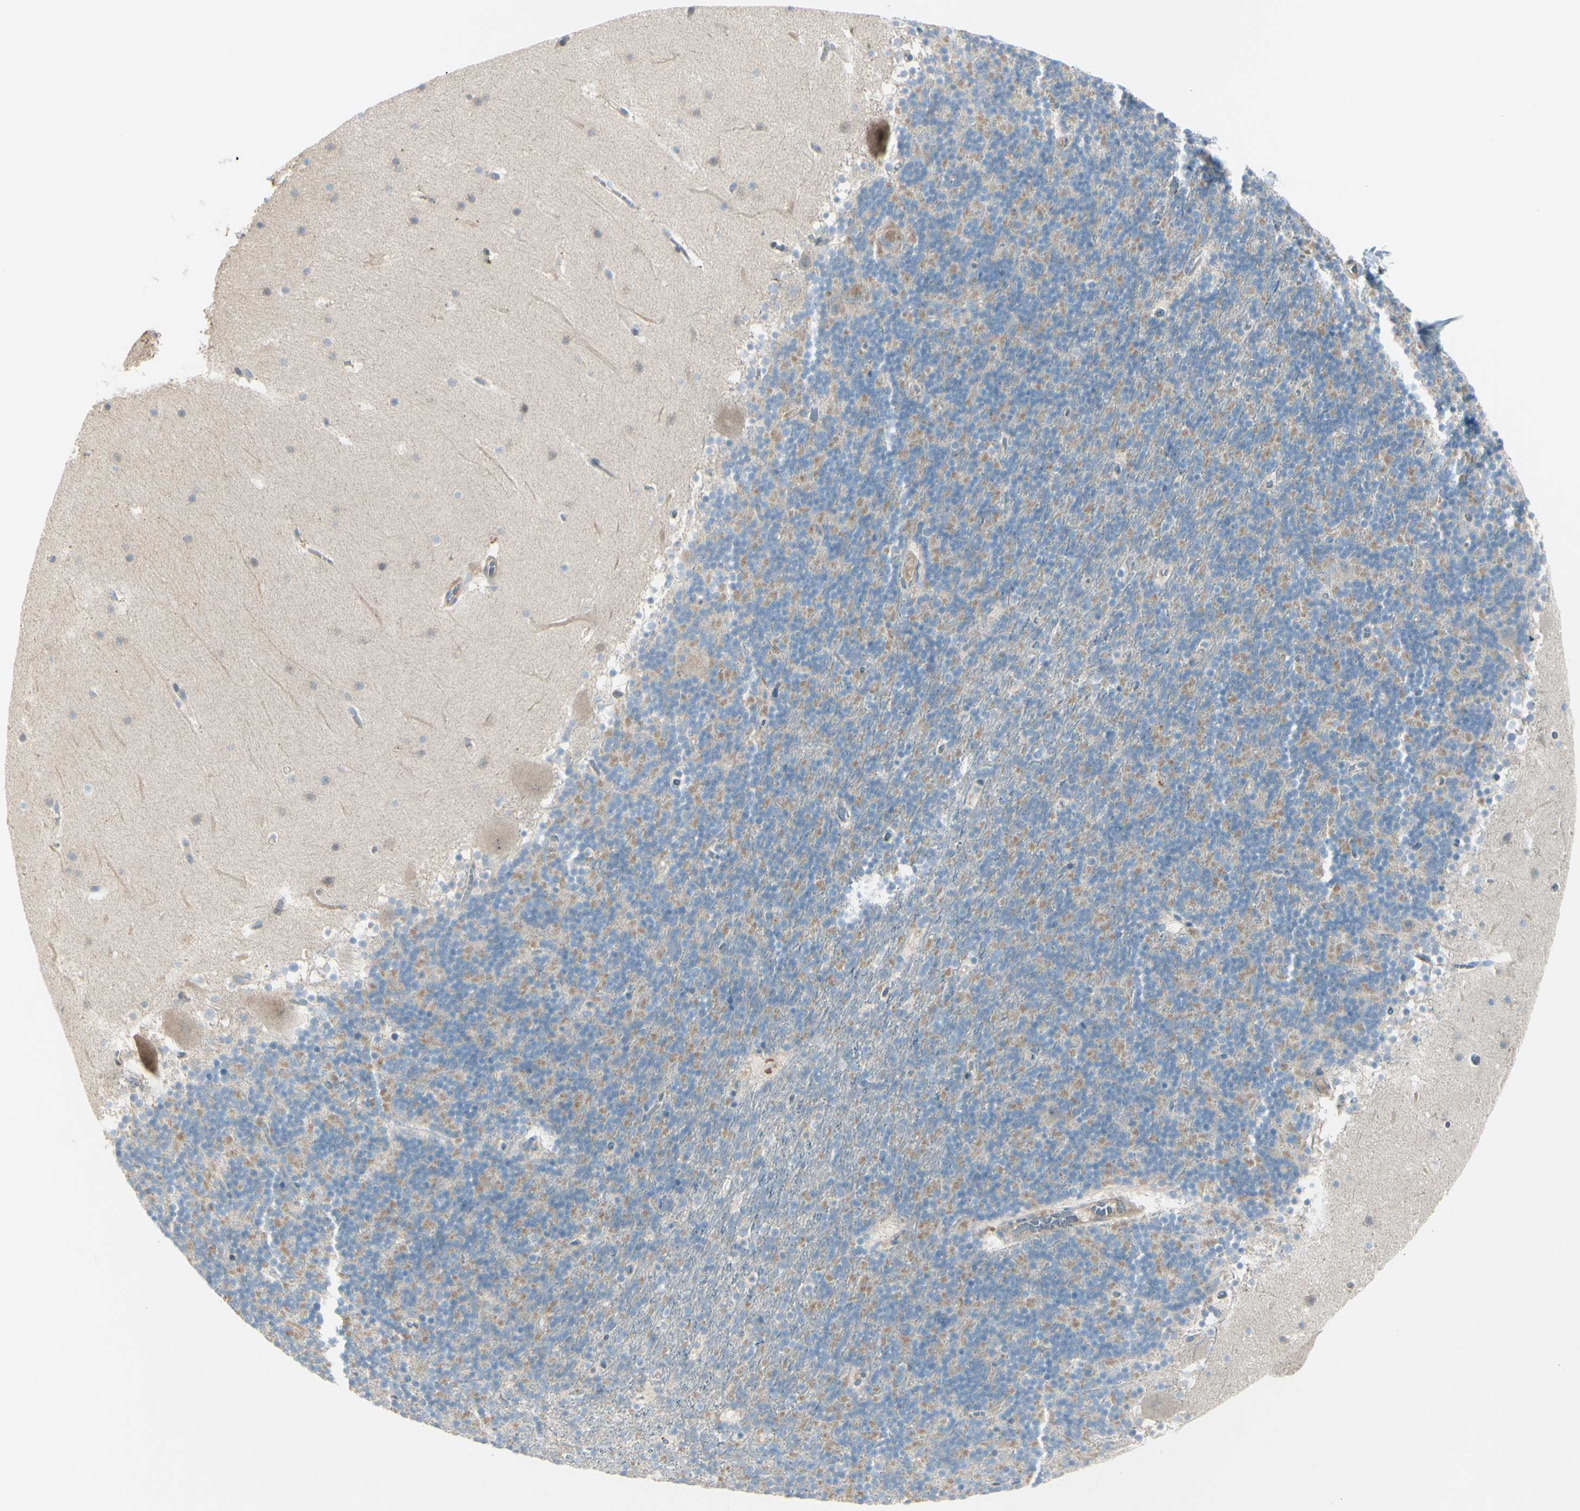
{"staining": {"intensity": "negative", "quantity": "none", "location": "none"}, "tissue": "cerebellum", "cell_type": "Cells in granular layer", "image_type": "normal", "snomed": [{"axis": "morphology", "description": "Normal tissue, NOS"}, {"axis": "topography", "description": "Cerebellum"}], "caption": "The immunohistochemistry image has no significant staining in cells in granular layer of cerebellum.", "gene": "LMTK2", "patient": {"sex": "male", "age": 45}}